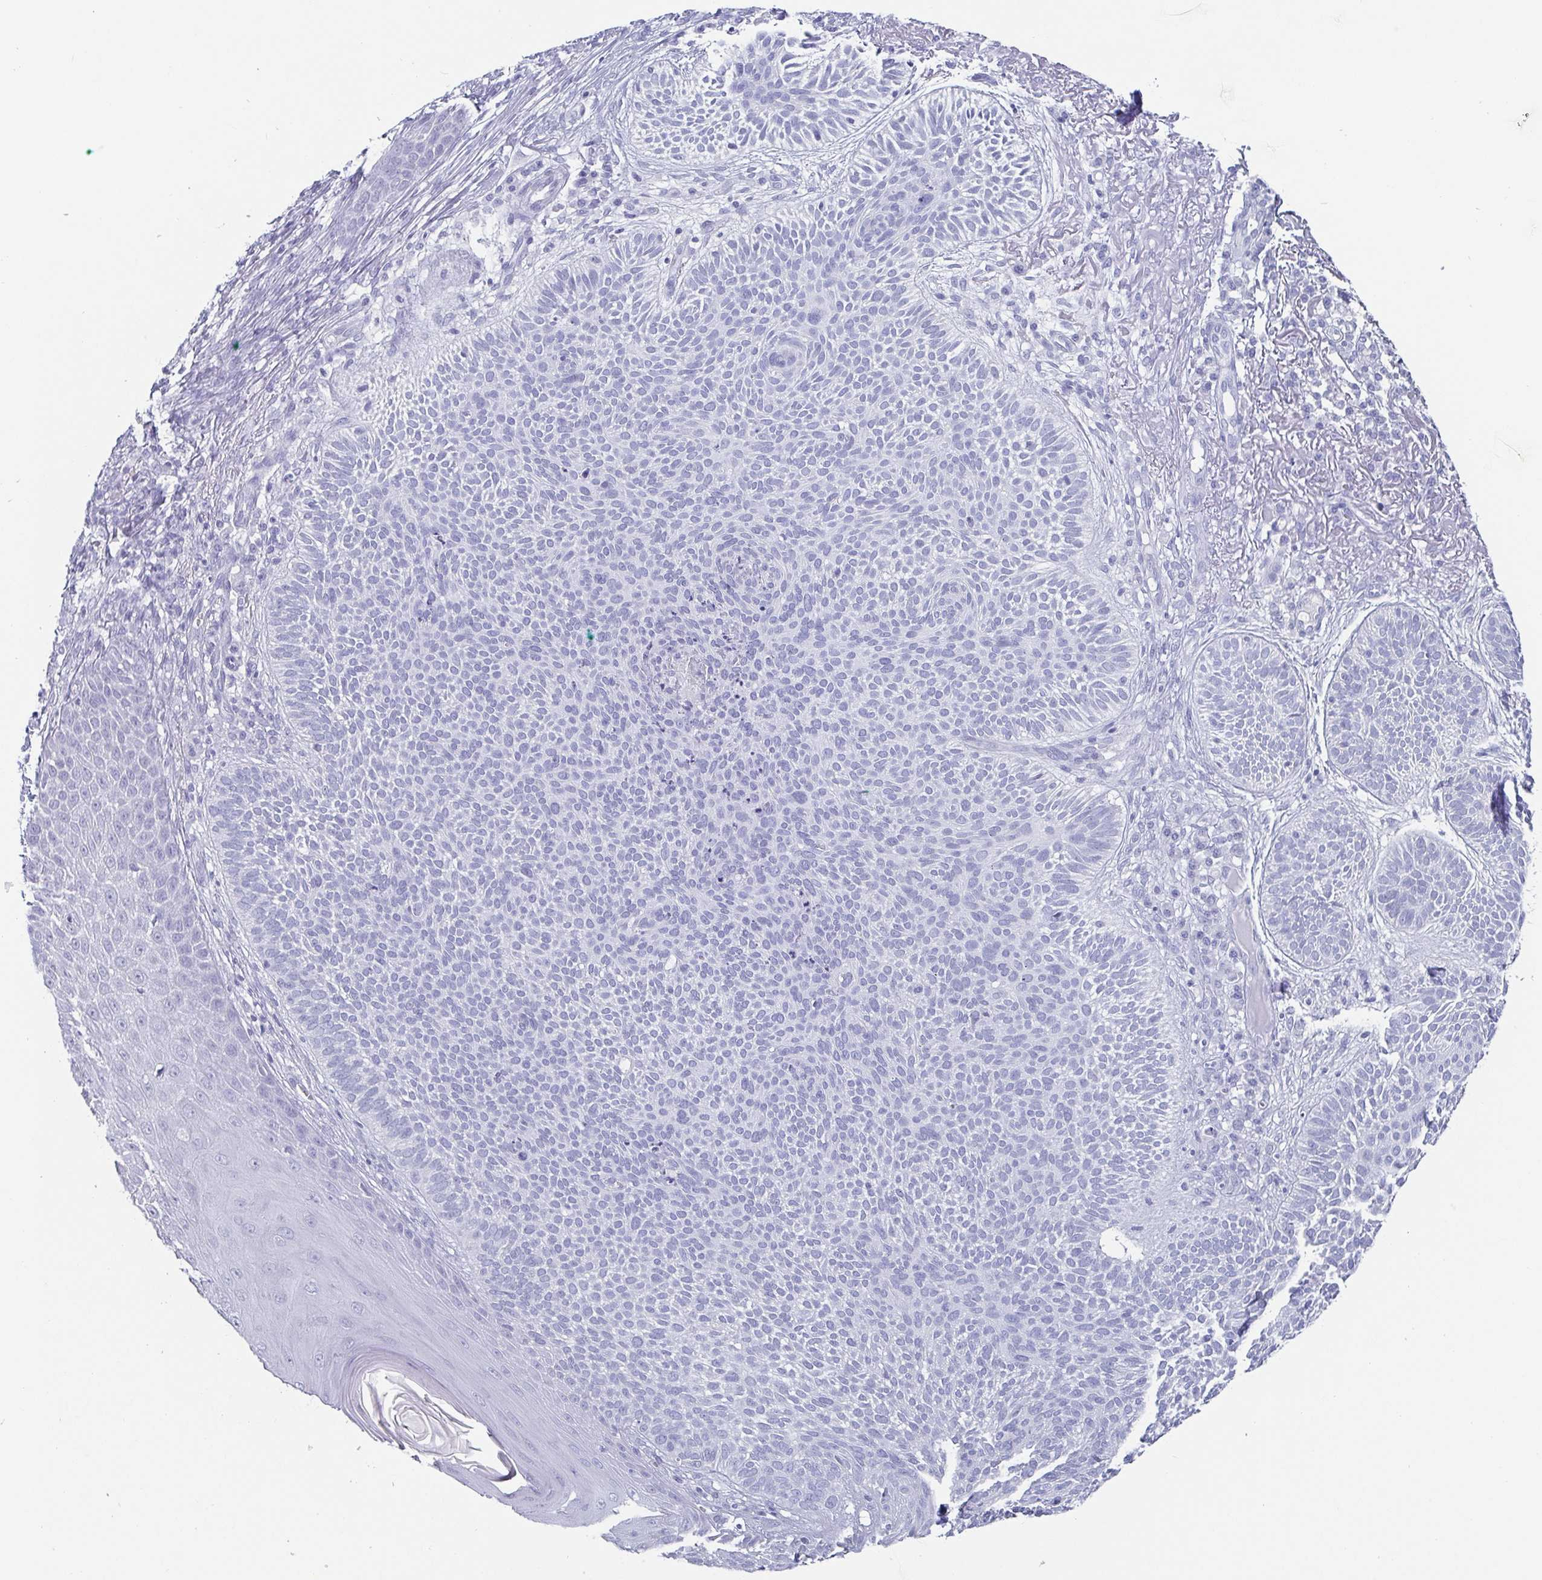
{"staining": {"intensity": "negative", "quantity": "none", "location": "none"}, "tissue": "skin cancer", "cell_type": "Tumor cells", "image_type": "cancer", "snomed": [{"axis": "morphology", "description": "Basal cell carcinoma"}, {"axis": "topography", "description": "Skin"}, {"axis": "topography", "description": "Skin of face"}], "caption": "IHC of human skin basal cell carcinoma exhibits no positivity in tumor cells. (Brightfield microscopy of DAB IHC at high magnification).", "gene": "SCGN", "patient": {"sex": "female", "age": 82}}